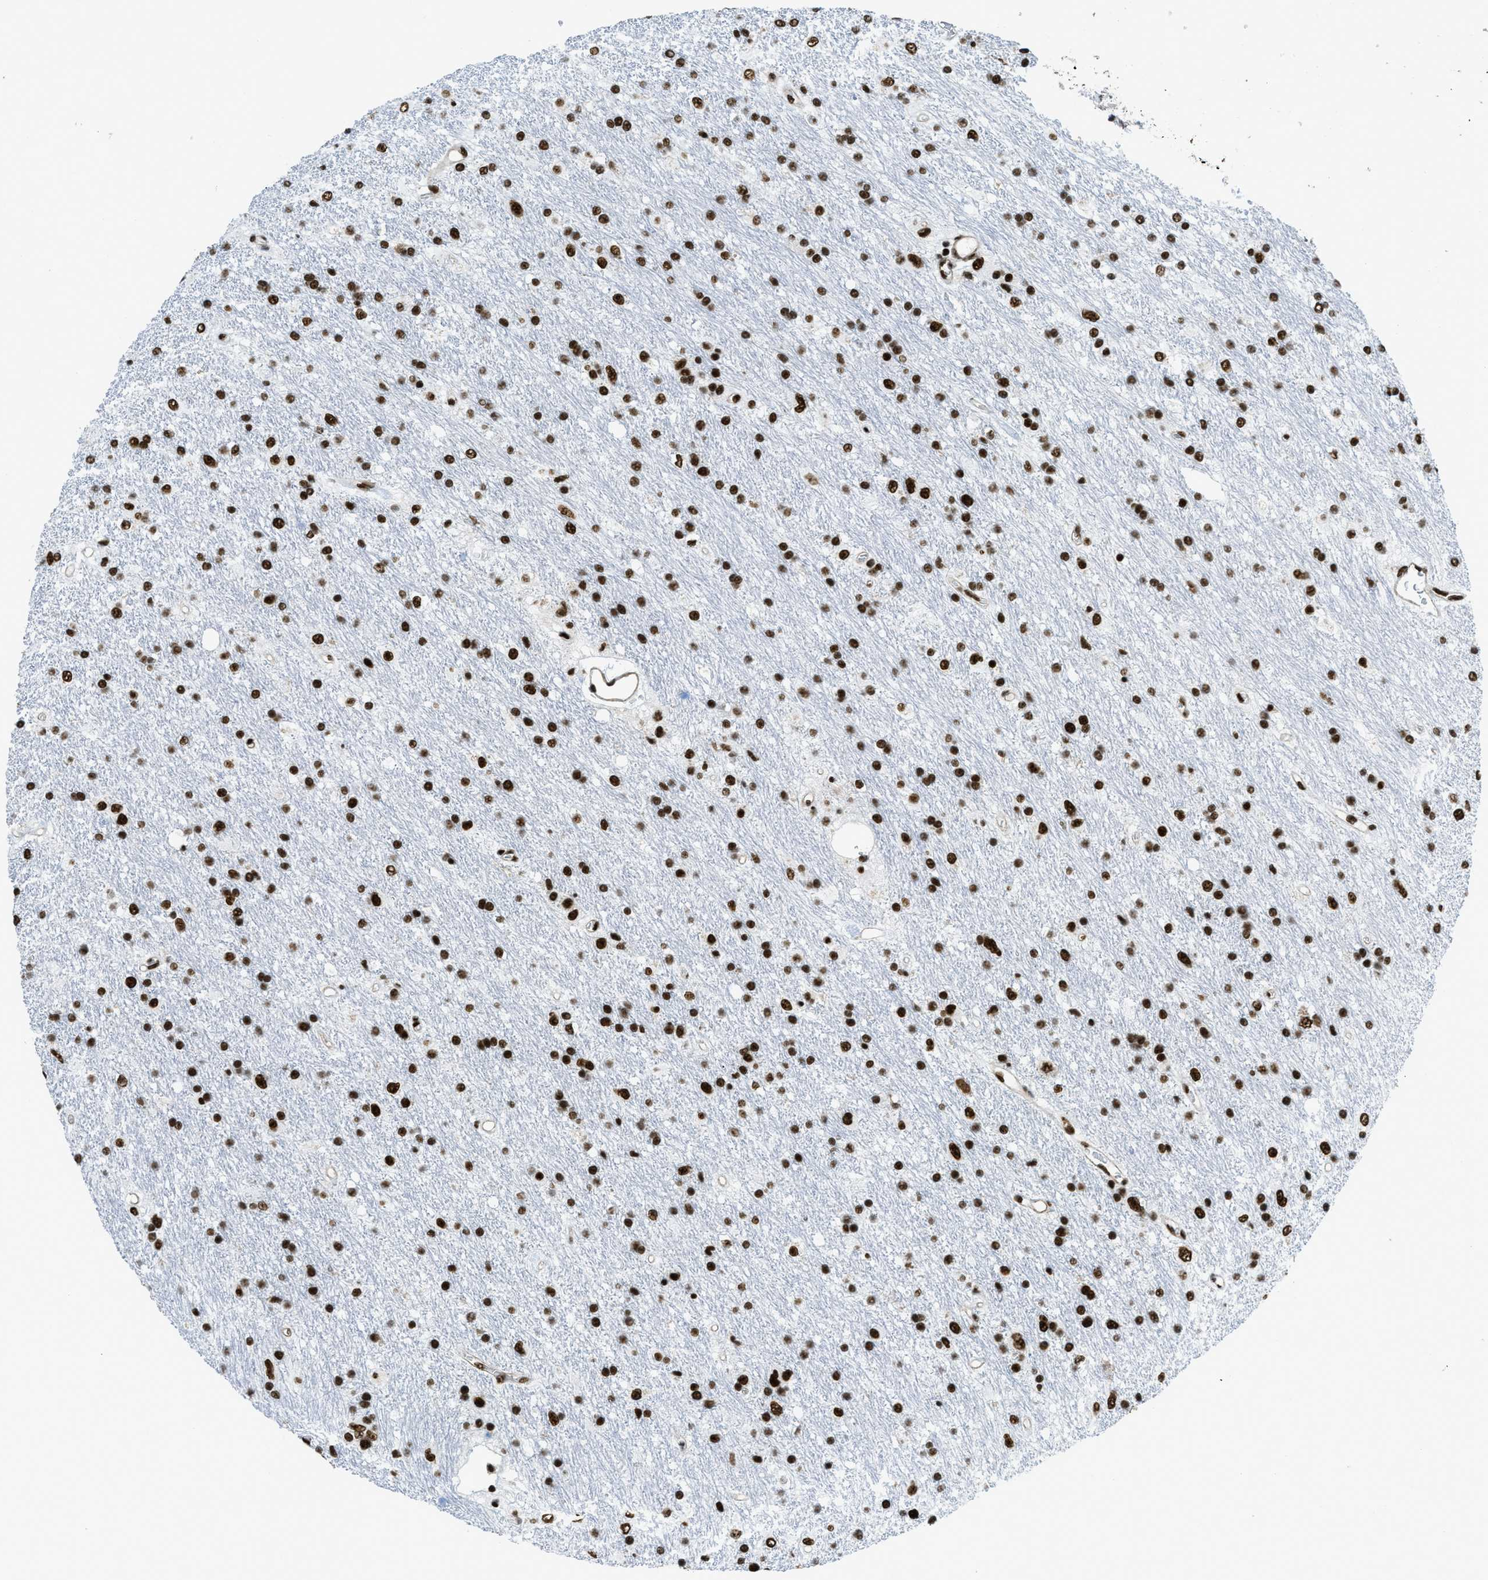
{"staining": {"intensity": "strong", "quantity": ">75%", "location": "nuclear"}, "tissue": "glioma", "cell_type": "Tumor cells", "image_type": "cancer", "snomed": [{"axis": "morphology", "description": "Glioma, malignant, Low grade"}, {"axis": "topography", "description": "Brain"}], "caption": "Glioma stained with IHC demonstrates strong nuclear staining in approximately >75% of tumor cells.", "gene": "ZNF207", "patient": {"sex": "male", "age": 77}}